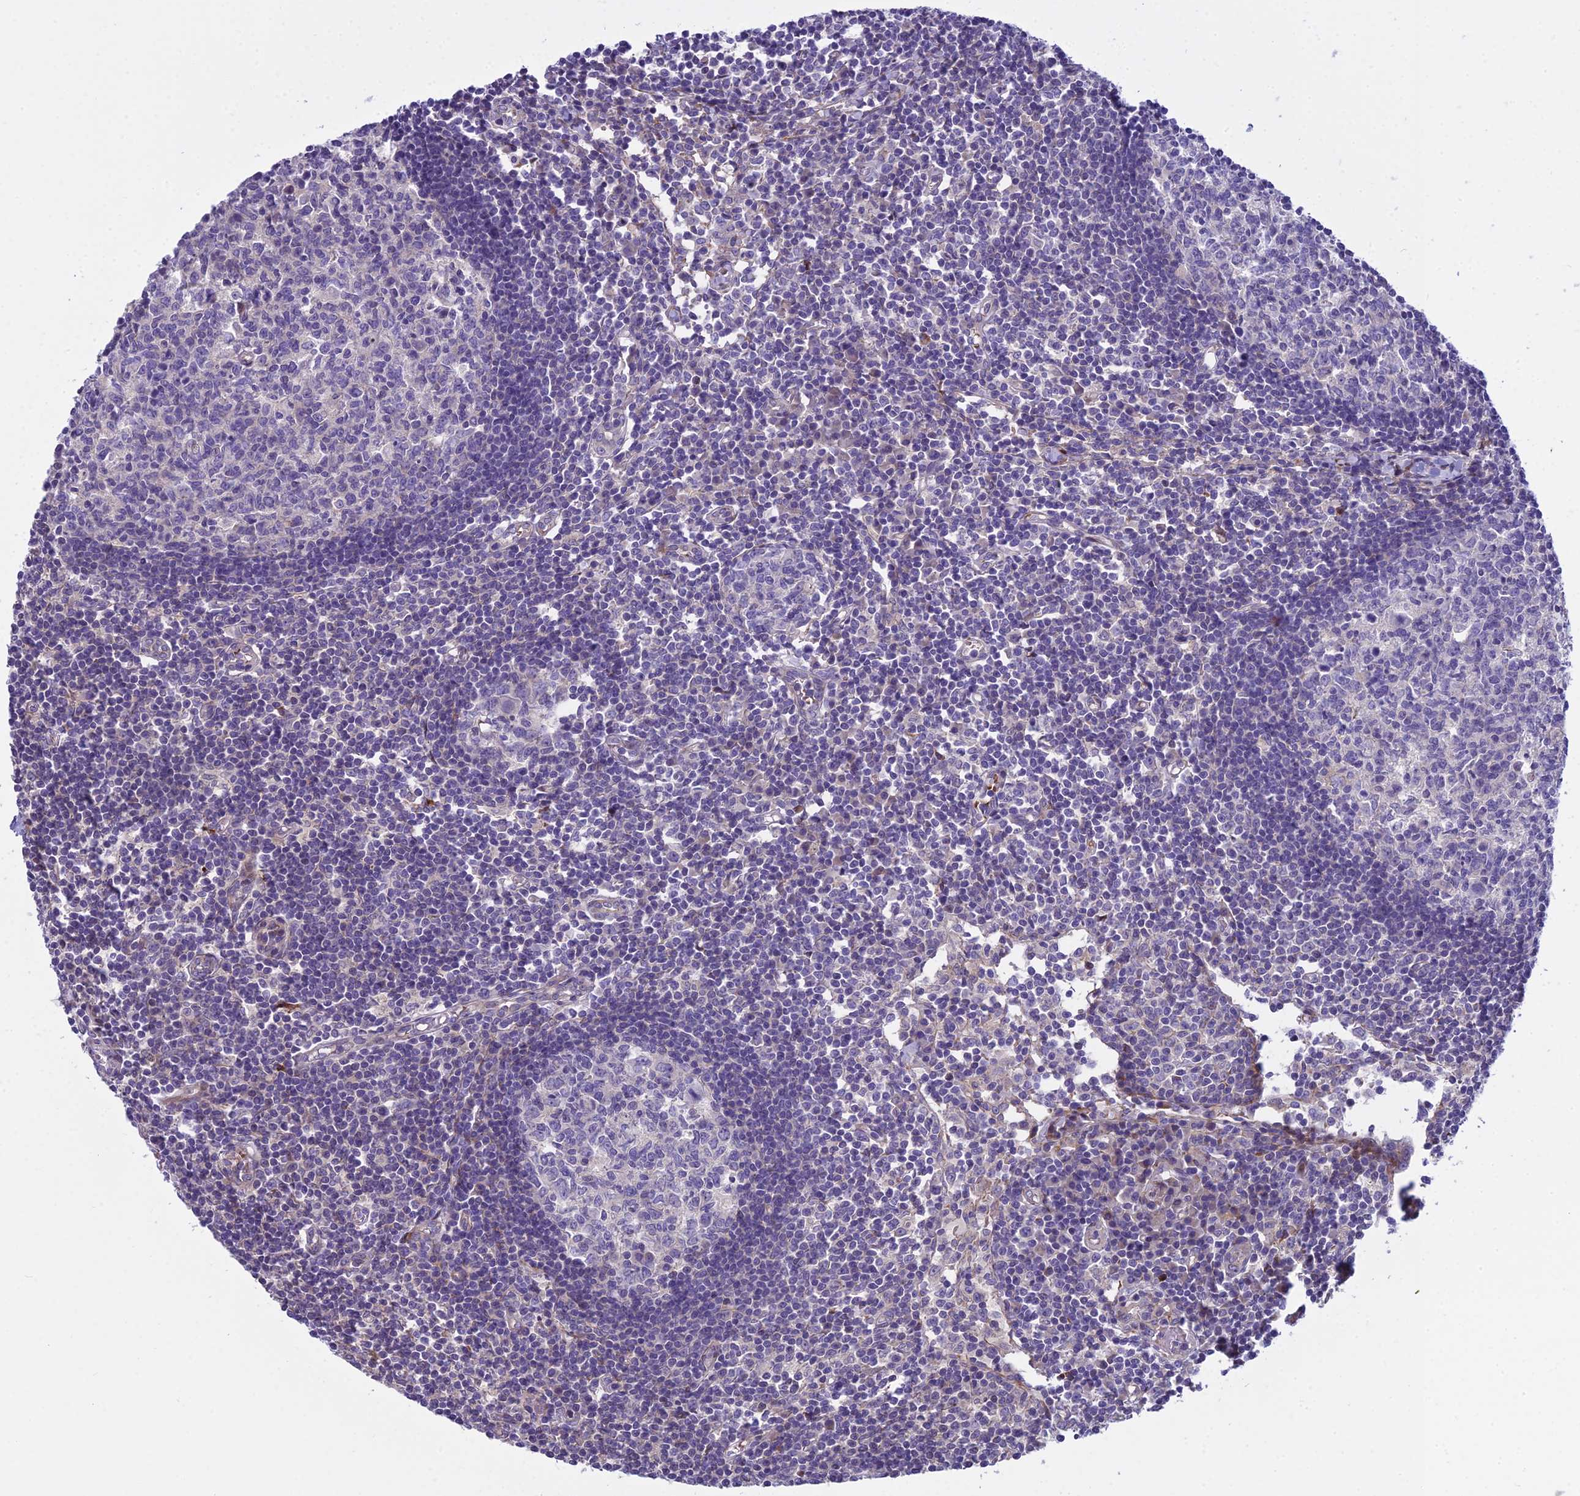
{"staining": {"intensity": "negative", "quantity": "none", "location": "none"}, "tissue": "lymph node", "cell_type": "Germinal center cells", "image_type": "normal", "snomed": [{"axis": "morphology", "description": "Normal tissue, NOS"}, {"axis": "topography", "description": "Lymph node"}], "caption": "Lymph node stained for a protein using immunohistochemistry reveals no positivity germinal center cells.", "gene": "PCDHB14", "patient": {"sex": "female", "age": 55}}